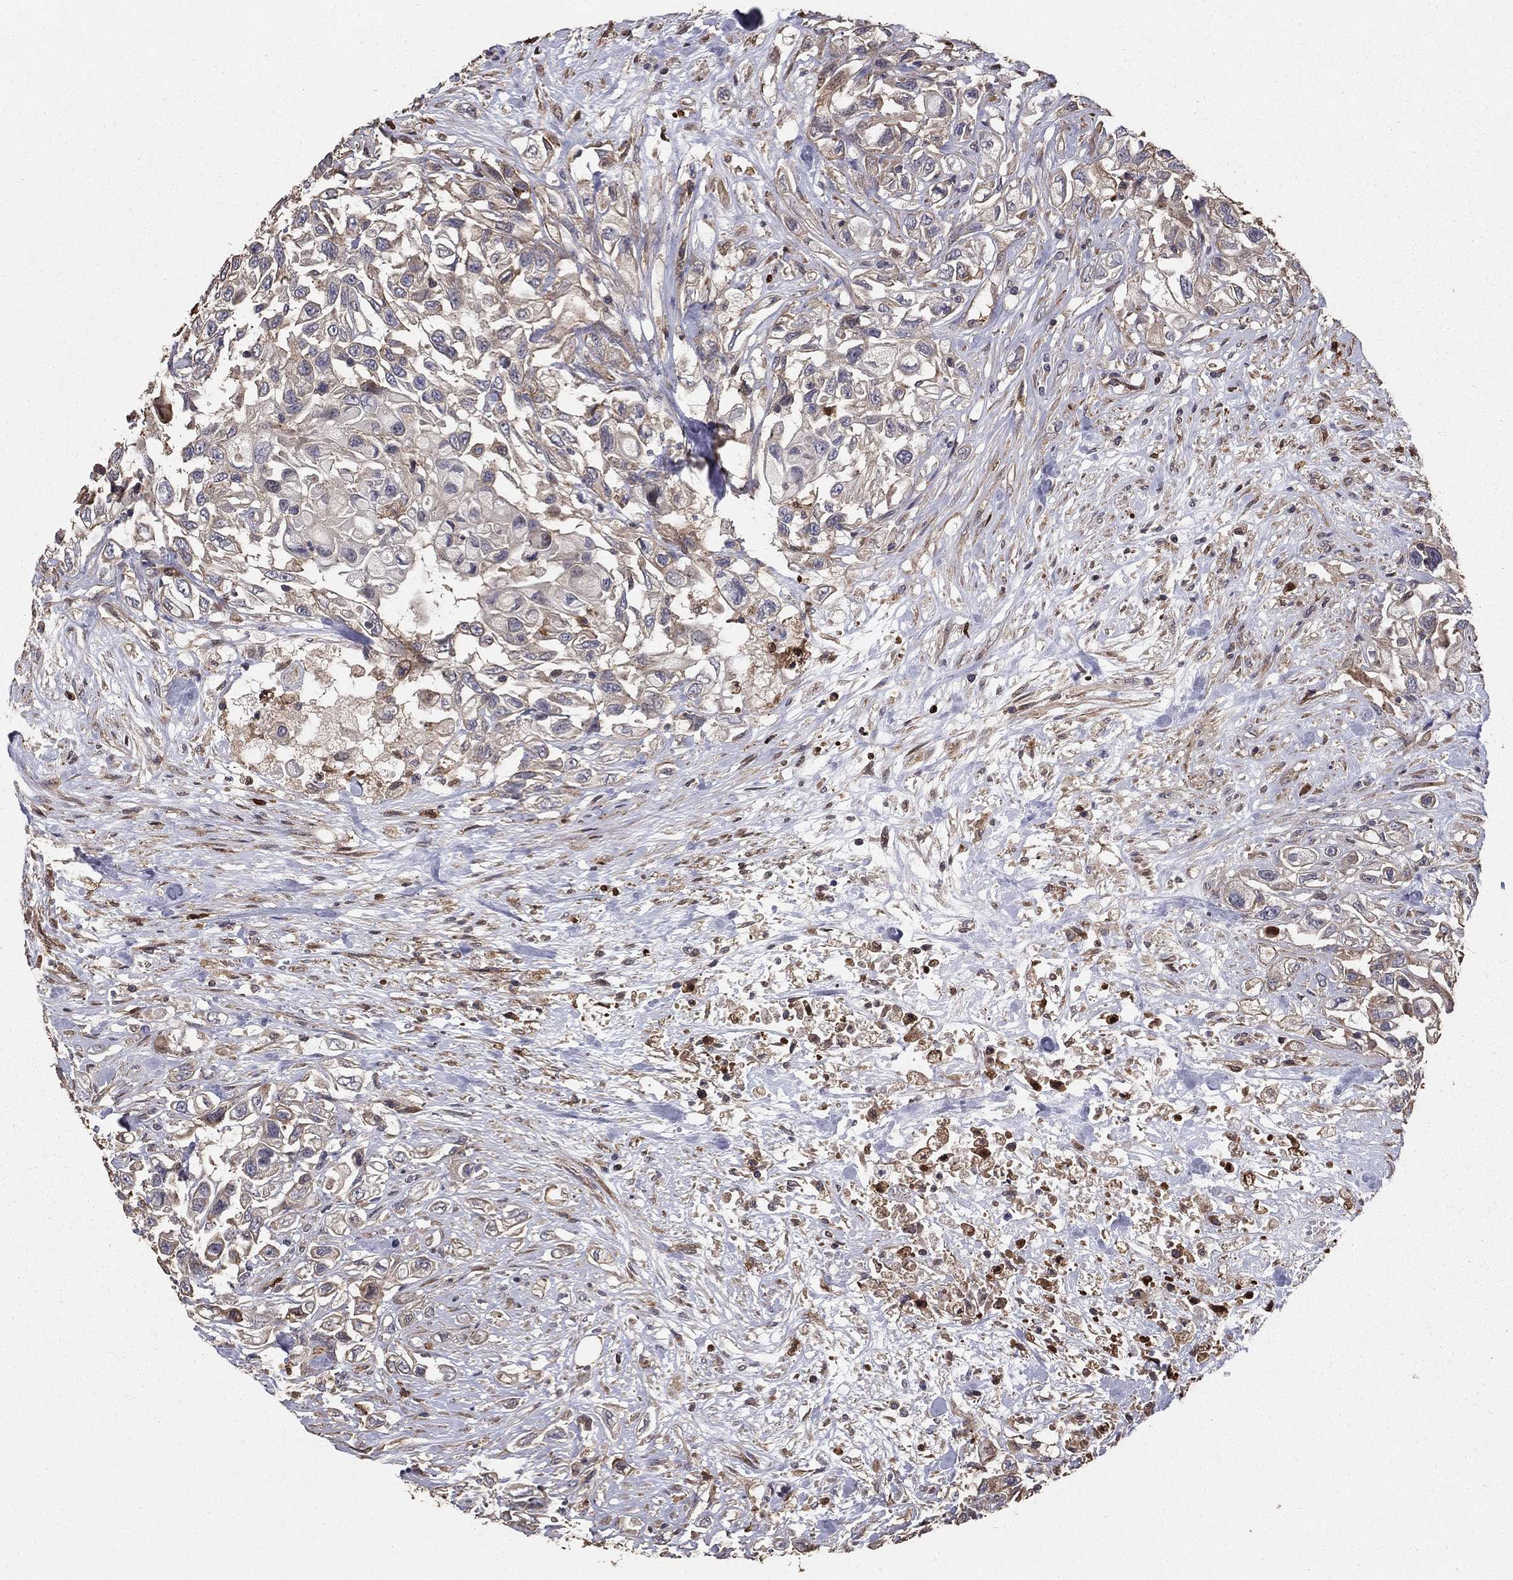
{"staining": {"intensity": "negative", "quantity": "none", "location": "none"}, "tissue": "urothelial cancer", "cell_type": "Tumor cells", "image_type": "cancer", "snomed": [{"axis": "morphology", "description": "Urothelial carcinoma, High grade"}, {"axis": "topography", "description": "Urinary bladder"}], "caption": "A micrograph of urothelial cancer stained for a protein displays no brown staining in tumor cells.", "gene": "GYG1", "patient": {"sex": "female", "age": 56}}